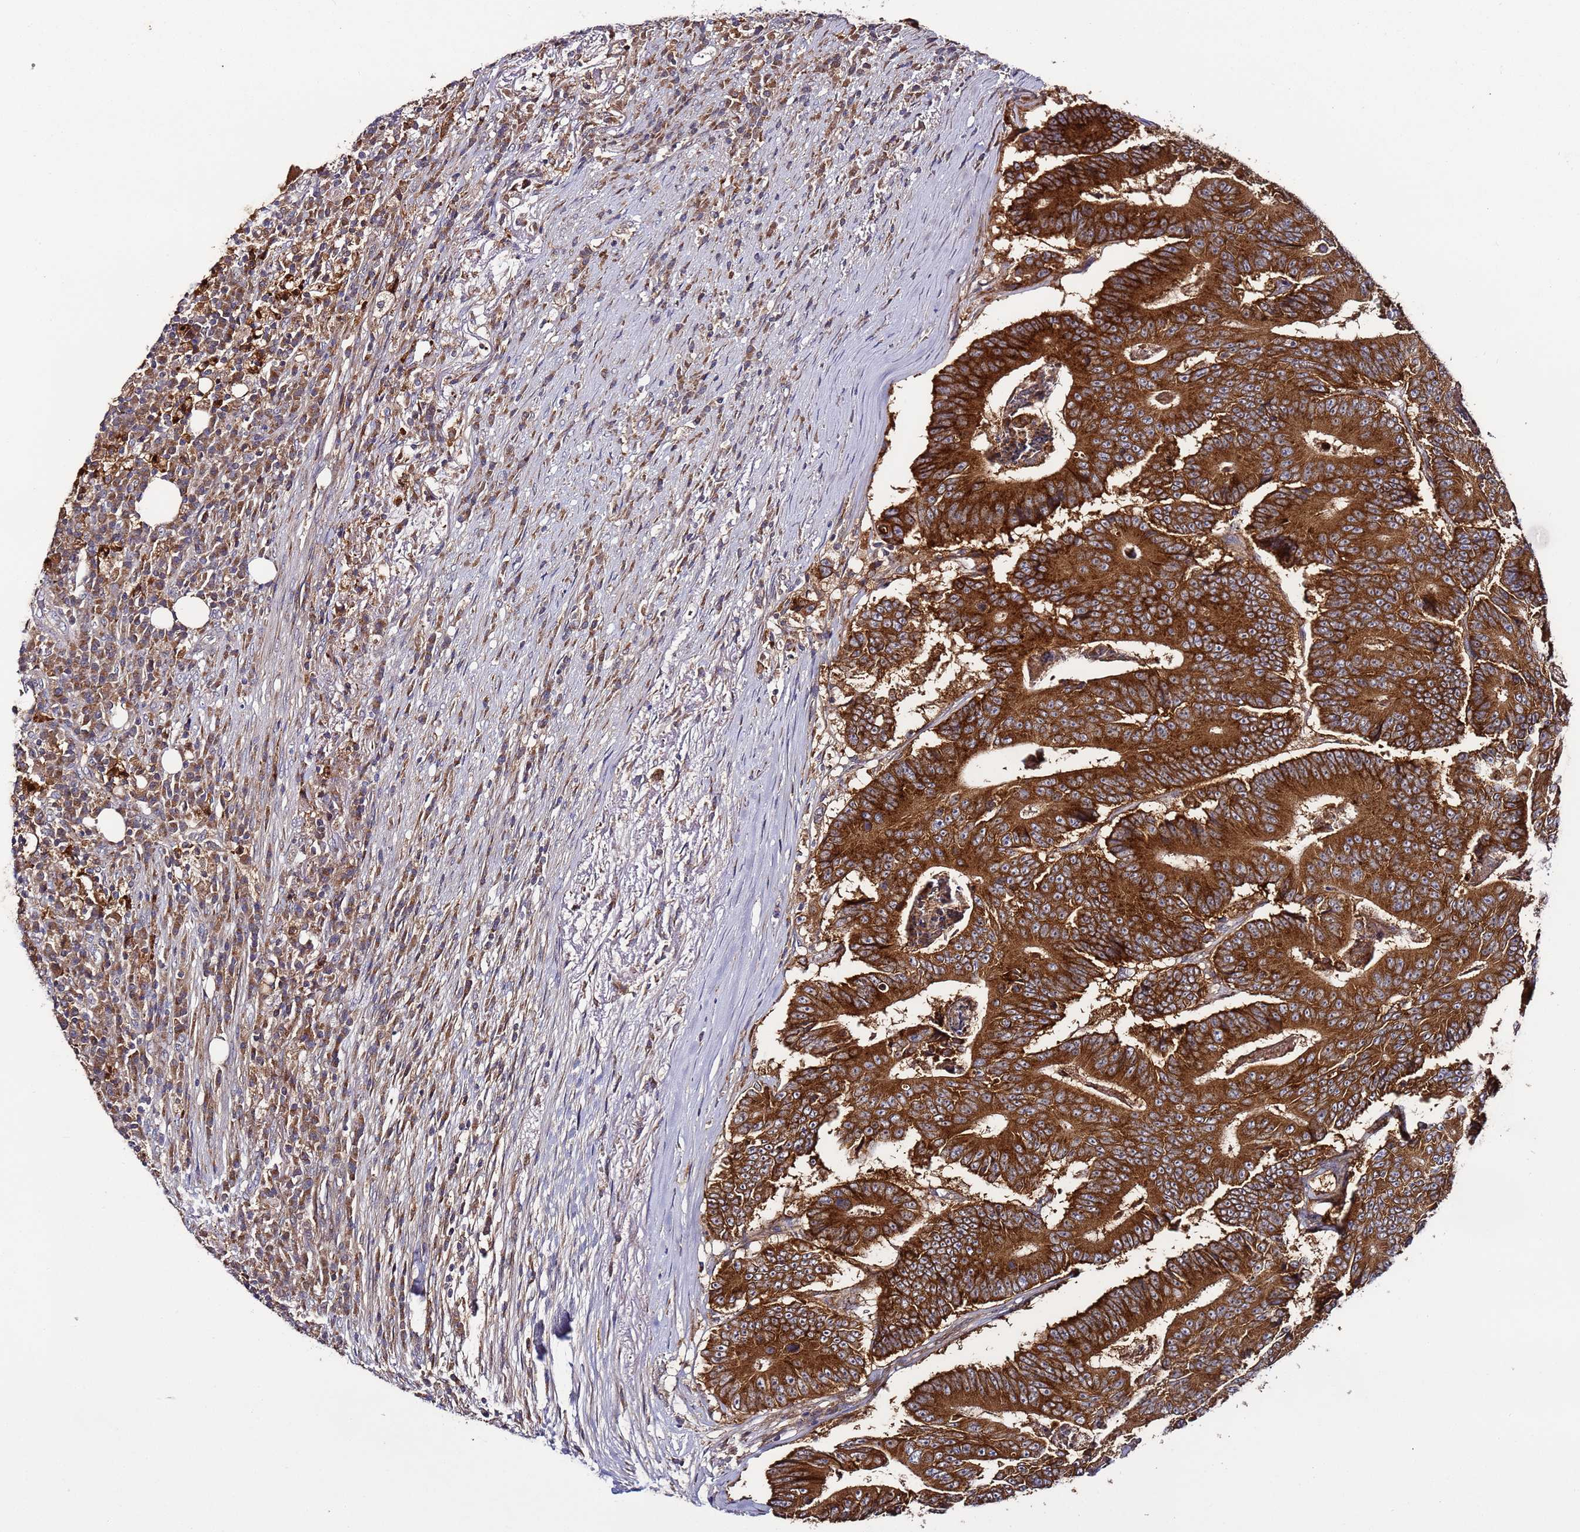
{"staining": {"intensity": "strong", "quantity": ">75%", "location": "cytoplasmic/membranous"}, "tissue": "colorectal cancer", "cell_type": "Tumor cells", "image_type": "cancer", "snomed": [{"axis": "morphology", "description": "Adenocarcinoma, NOS"}, {"axis": "topography", "description": "Colon"}], "caption": "Protein expression analysis of adenocarcinoma (colorectal) demonstrates strong cytoplasmic/membranous expression in about >75% of tumor cells.", "gene": "TMEM176B", "patient": {"sex": "male", "age": 83}}